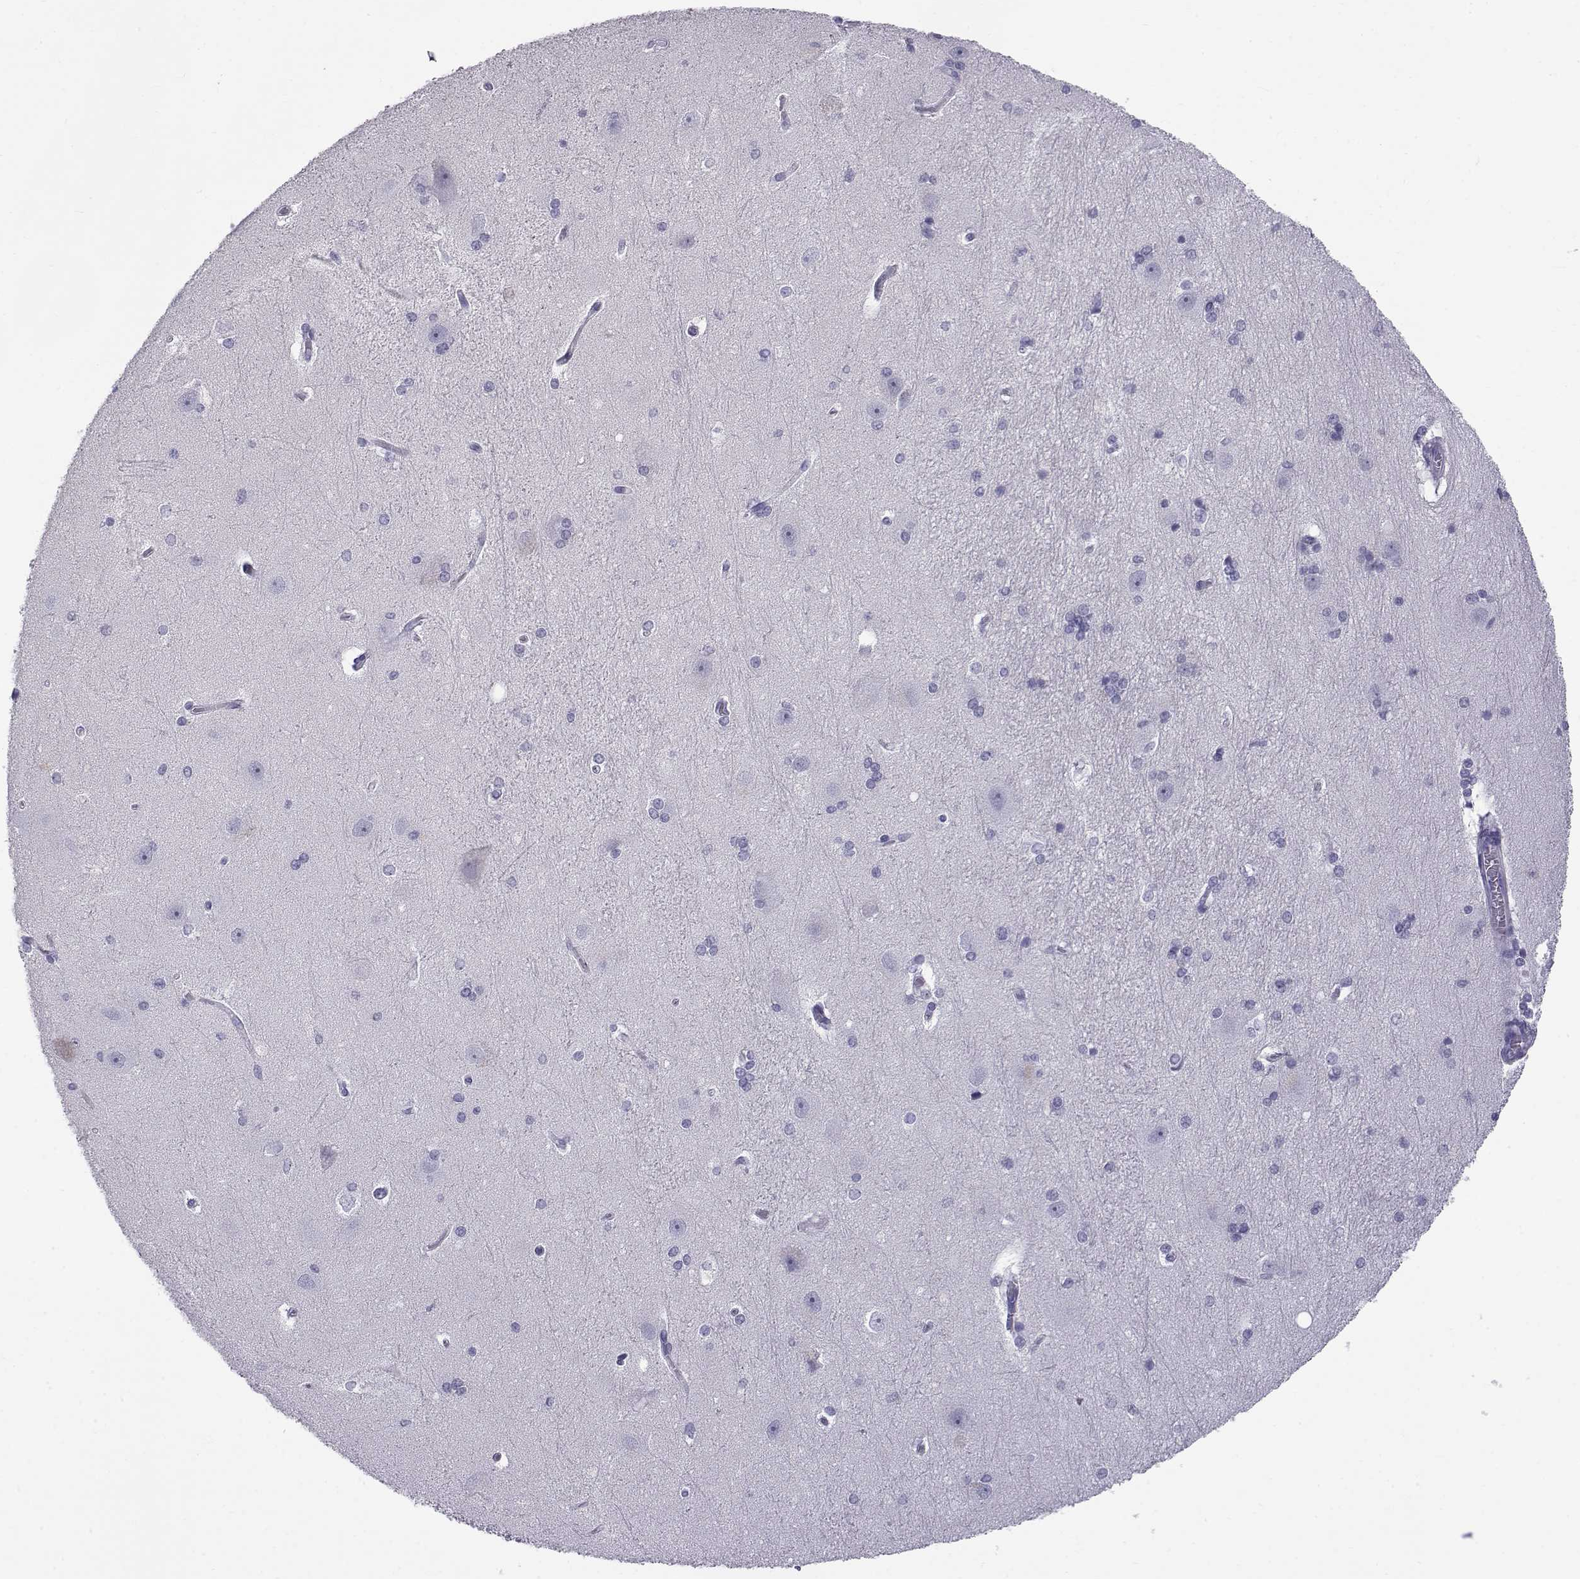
{"staining": {"intensity": "negative", "quantity": "none", "location": "none"}, "tissue": "hippocampus", "cell_type": "Glial cells", "image_type": "normal", "snomed": [{"axis": "morphology", "description": "Normal tissue, NOS"}, {"axis": "topography", "description": "Cerebral cortex"}, {"axis": "topography", "description": "Hippocampus"}], "caption": "Immunohistochemistry (IHC) photomicrograph of normal hippocampus: hippocampus stained with DAB reveals no significant protein positivity in glial cells.", "gene": "RNASE12", "patient": {"sex": "female", "age": 19}}